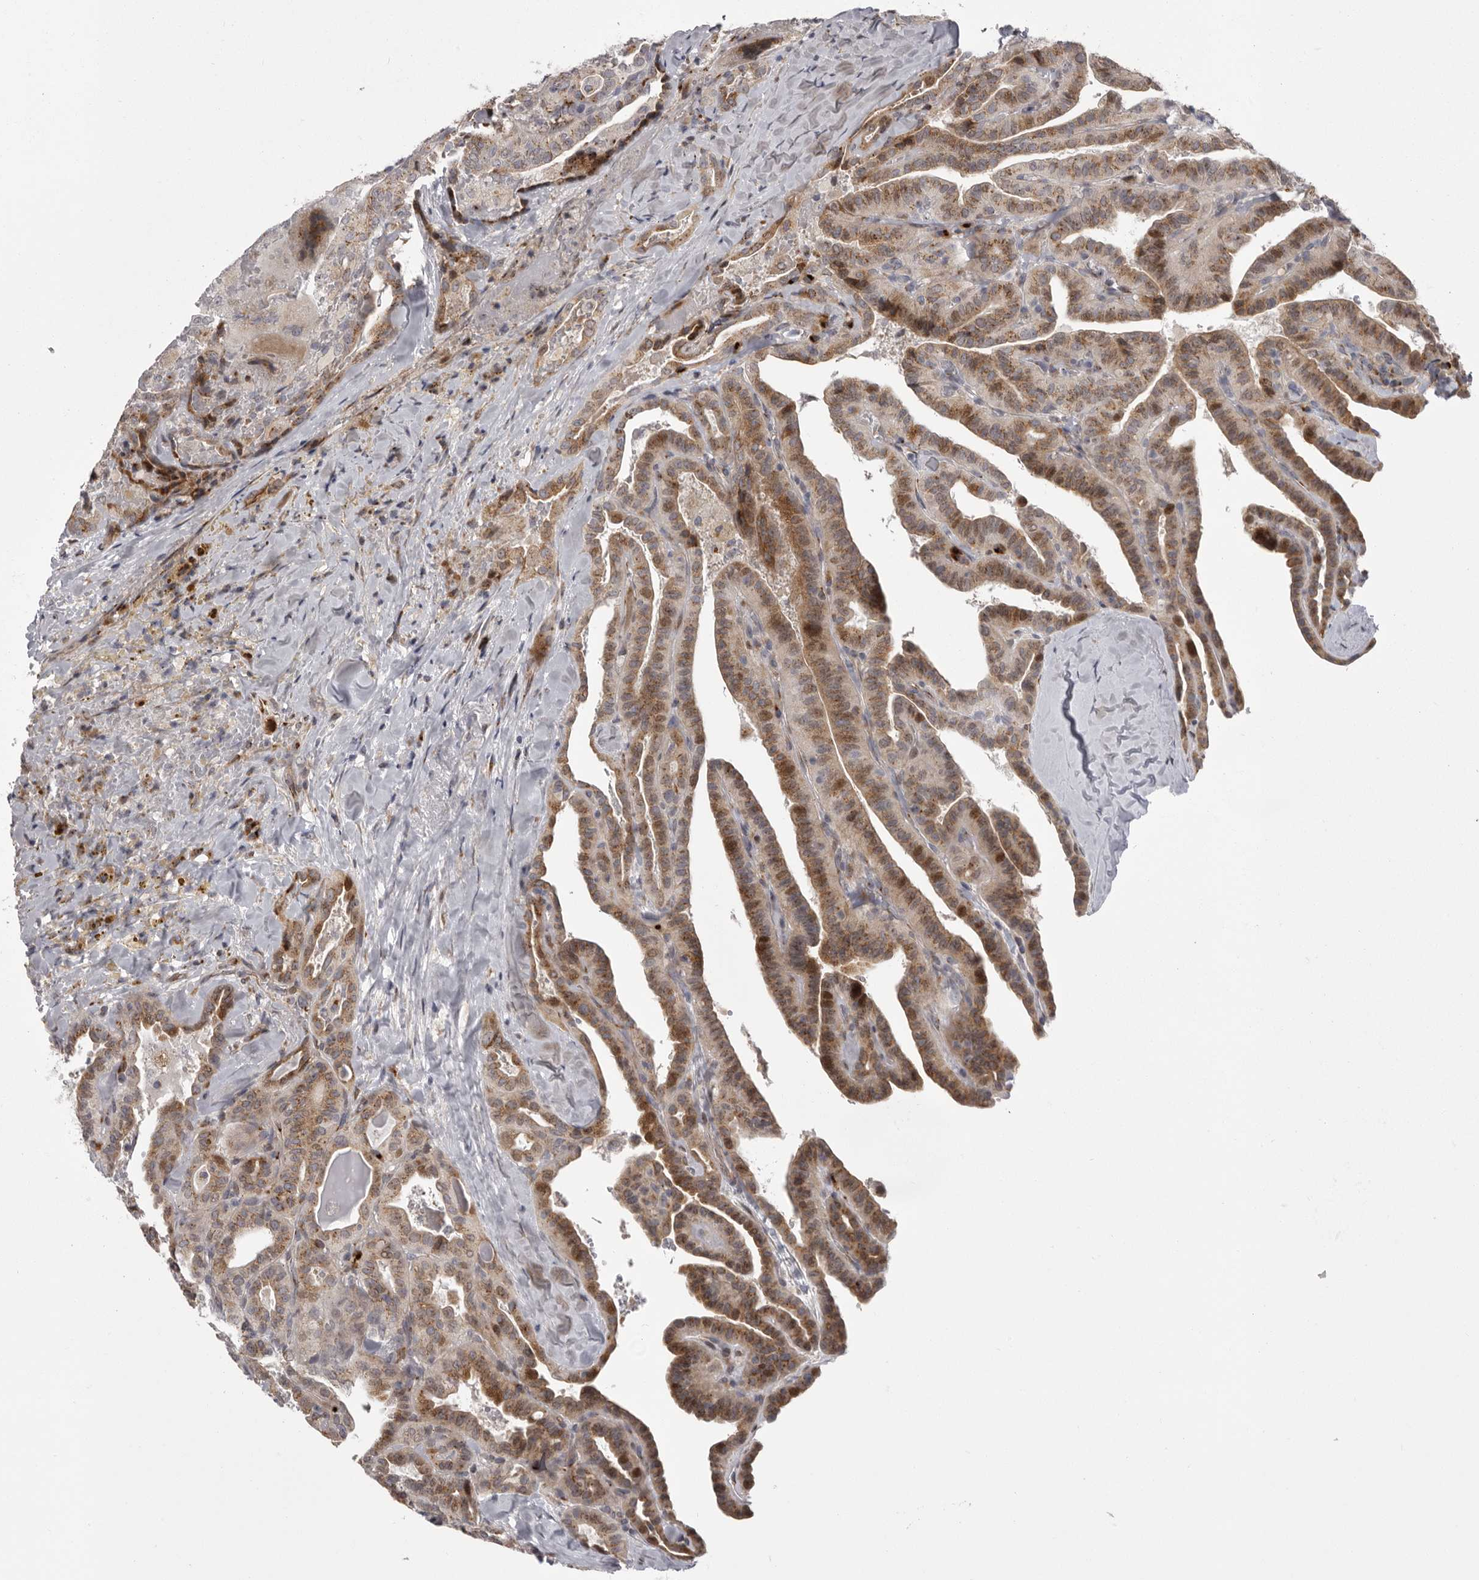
{"staining": {"intensity": "moderate", "quantity": ">75%", "location": "cytoplasmic/membranous"}, "tissue": "thyroid cancer", "cell_type": "Tumor cells", "image_type": "cancer", "snomed": [{"axis": "morphology", "description": "Papillary adenocarcinoma, NOS"}, {"axis": "topography", "description": "Thyroid gland"}], "caption": "Immunohistochemistry of human thyroid cancer (papillary adenocarcinoma) displays medium levels of moderate cytoplasmic/membranous positivity in about >75% of tumor cells.", "gene": "WDR47", "patient": {"sex": "male", "age": 77}}